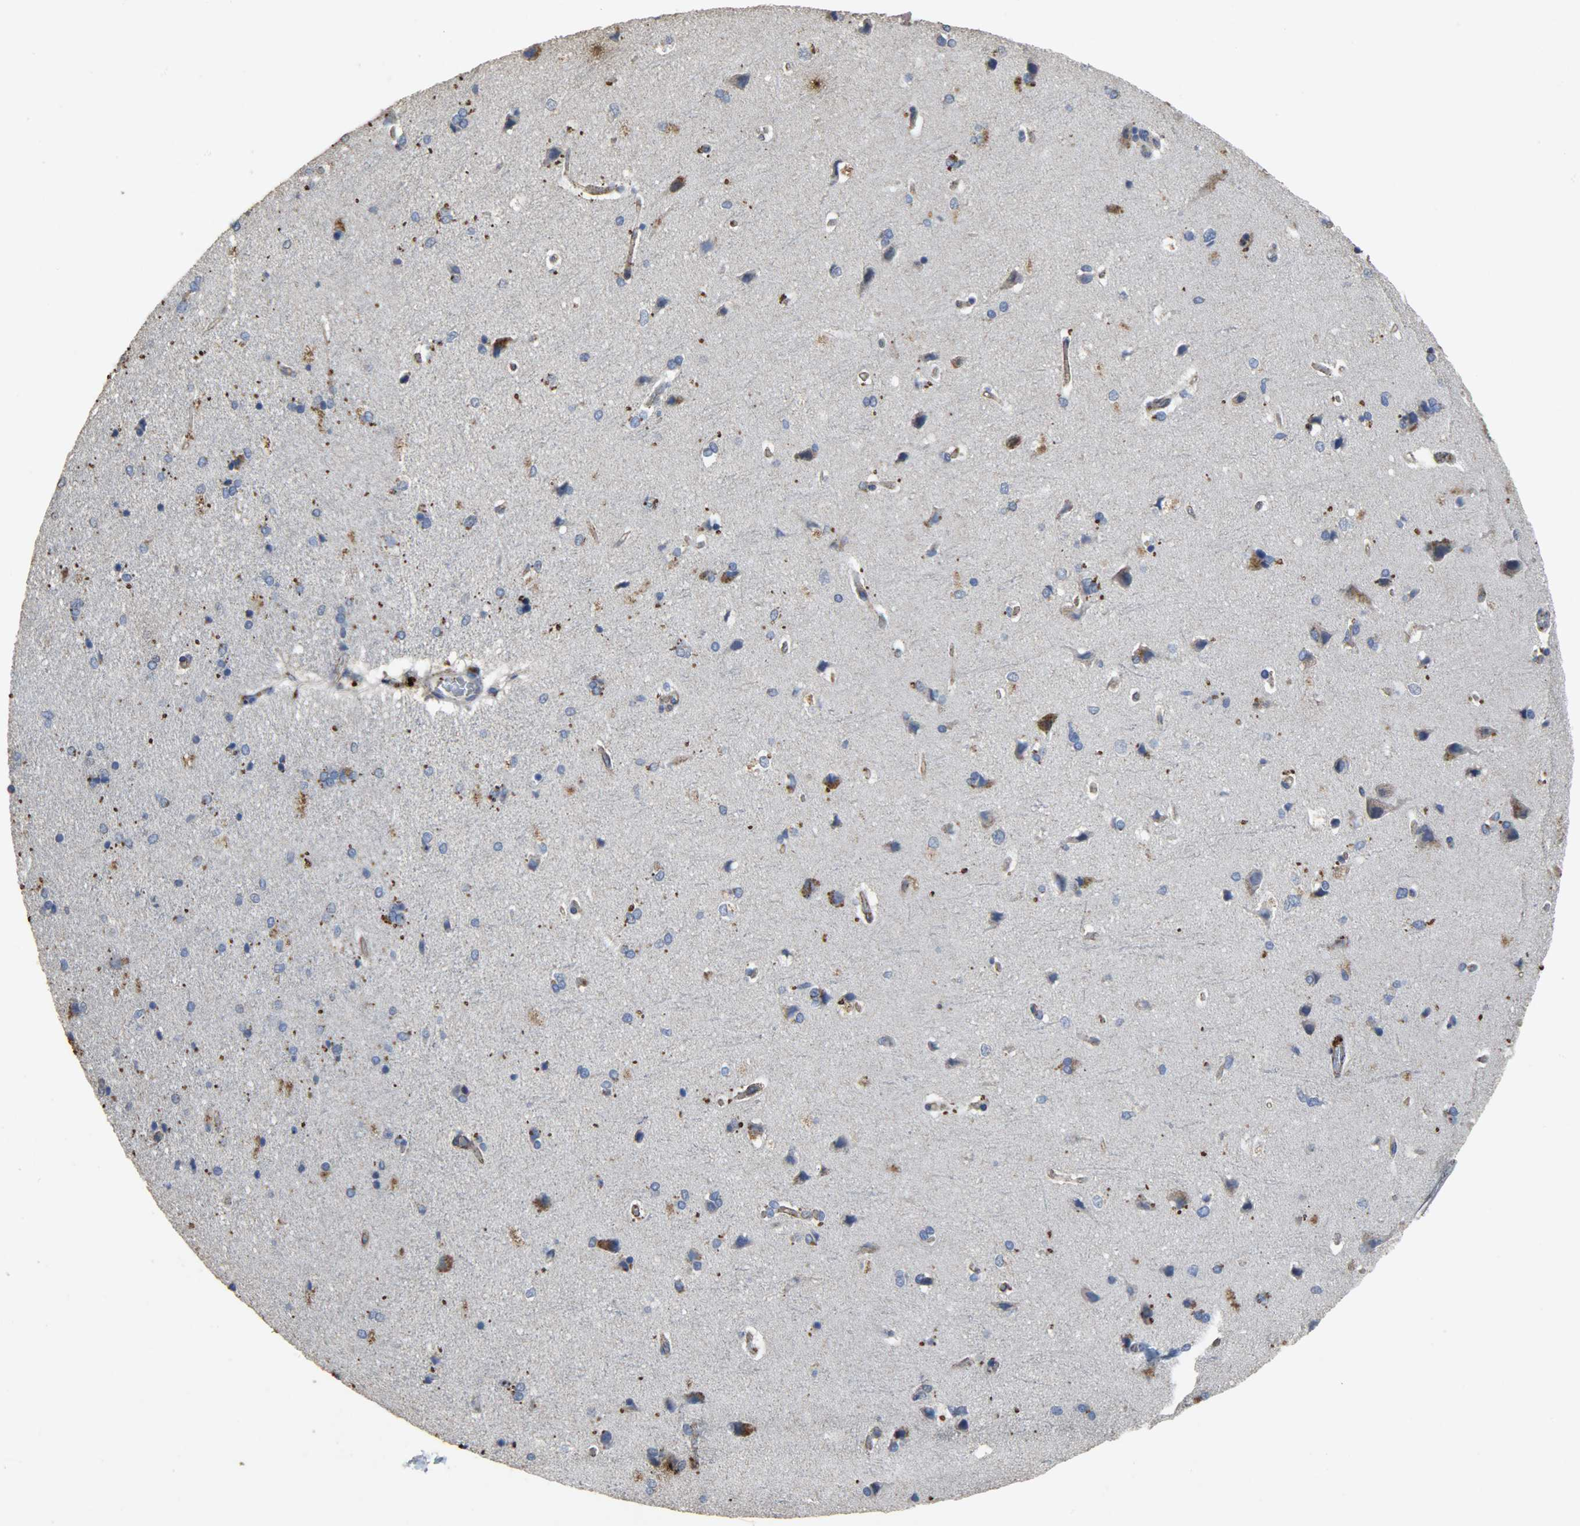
{"staining": {"intensity": "weak", "quantity": ">75%", "location": "cytoplasmic/membranous"}, "tissue": "cerebral cortex", "cell_type": "Endothelial cells", "image_type": "normal", "snomed": [{"axis": "morphology", "description": "Normal tissue, NOS"}, {"axis": "topography", "description": "Cerebral cortex"}], "caption": "Immunohistochemical staining of benign cerebral cortex demonstrates >75% levels of weak cytoplasmic/membranous protein staining in approximately >75% of endothelial cells.", "gene": "TPM4", "patient": {"sex": "male", "age": 62}}